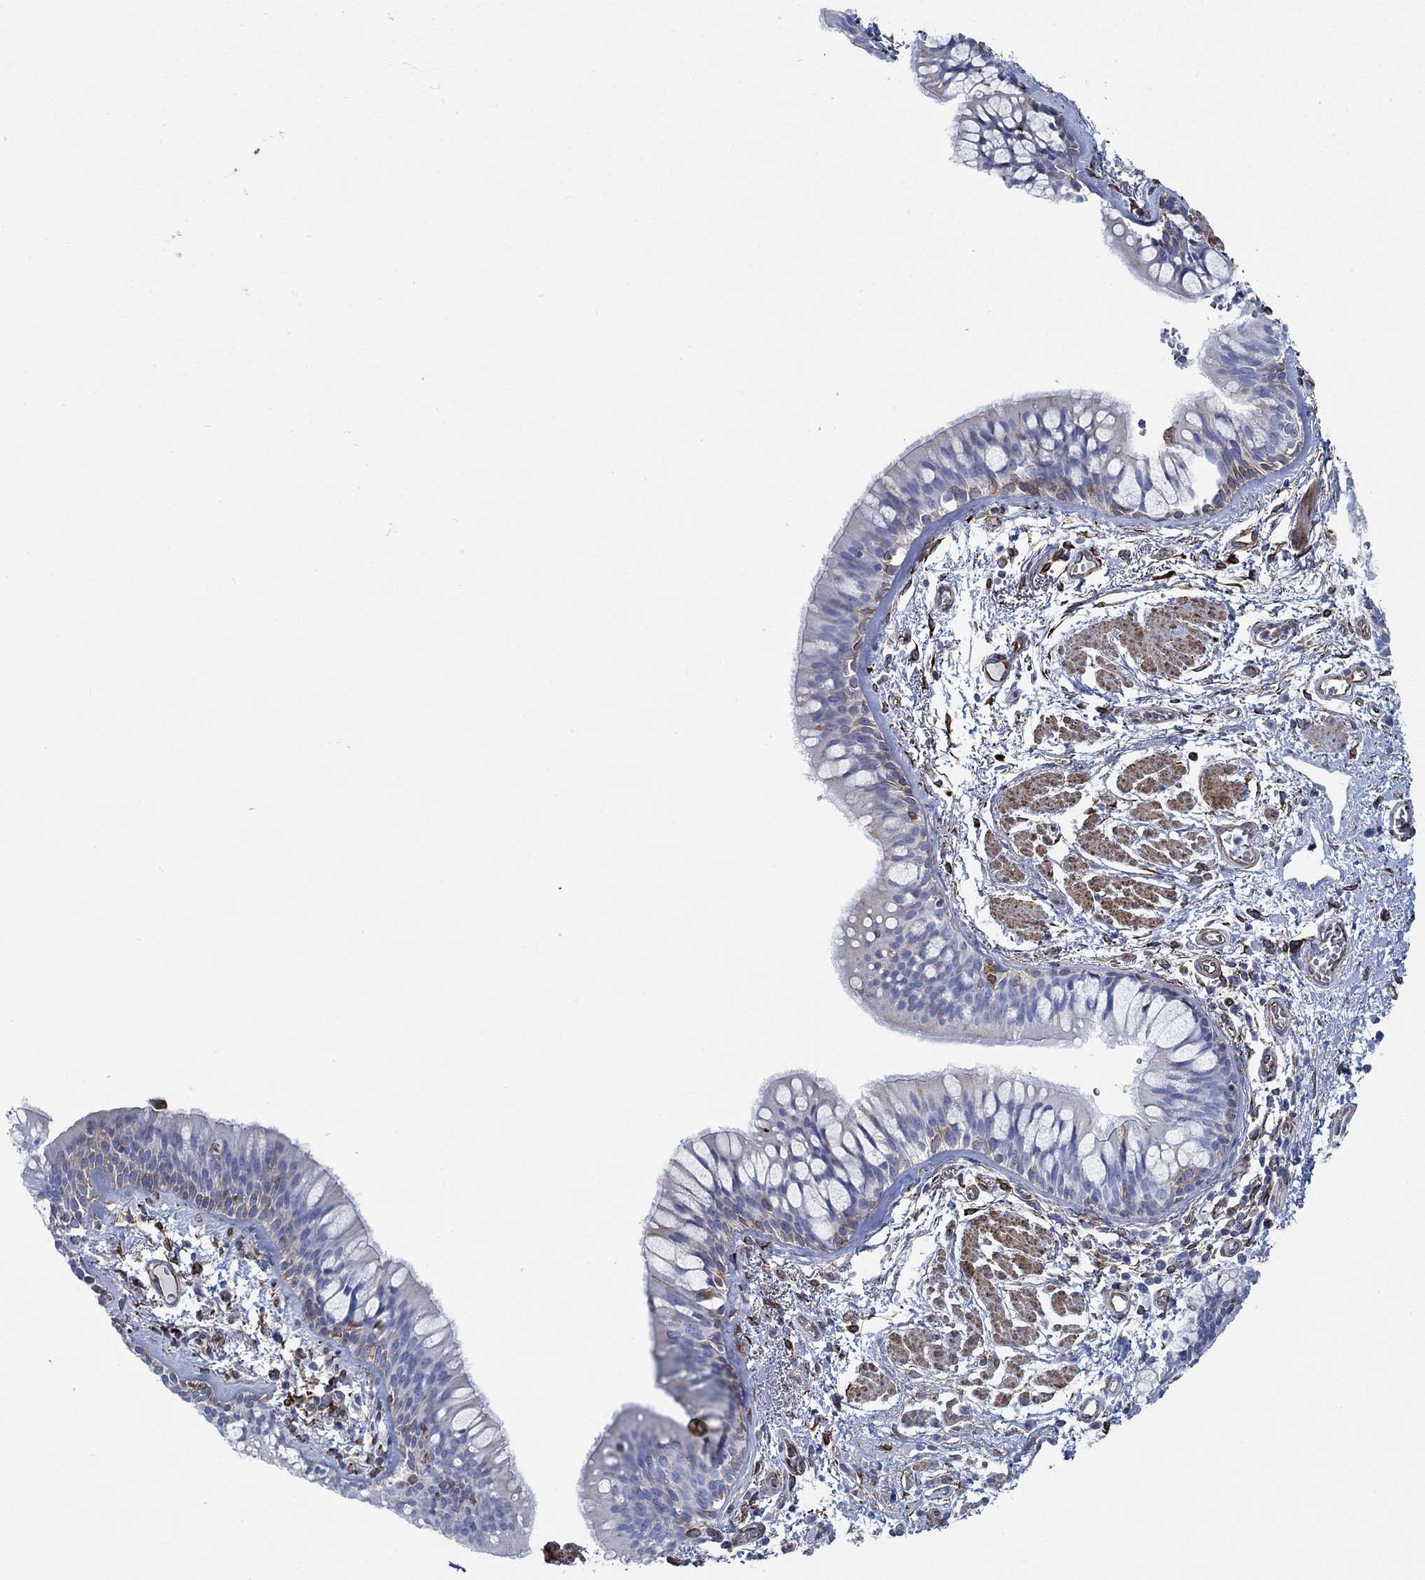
{"staining": {"intensity": "moderate", "quantity": "<25%", "location": "cytoplasmic/membranous"}, "tissue": "bronchus", "cell_type": "Respiratory epithelial cells", "image_type": "normal", "snomed": [{"axis": "morphology", "description": "Normal tissue, NOS"}, {"axis": "topography", "description": "Bronchus"}, {"axis": "topography", "description": "Lung"}], "caption": "Protein expression analysis of normal human bronchus reveals moderate cytoplasmic/membranous positivity in approximately <25% of respiratory epithelial cells. (DAB (3,3'-diaminobenzidine) IHC, brown staining for protein, blue staining for nuclei).", "gene": "STC2", "patient": {"sex": "female", "age": 57}}